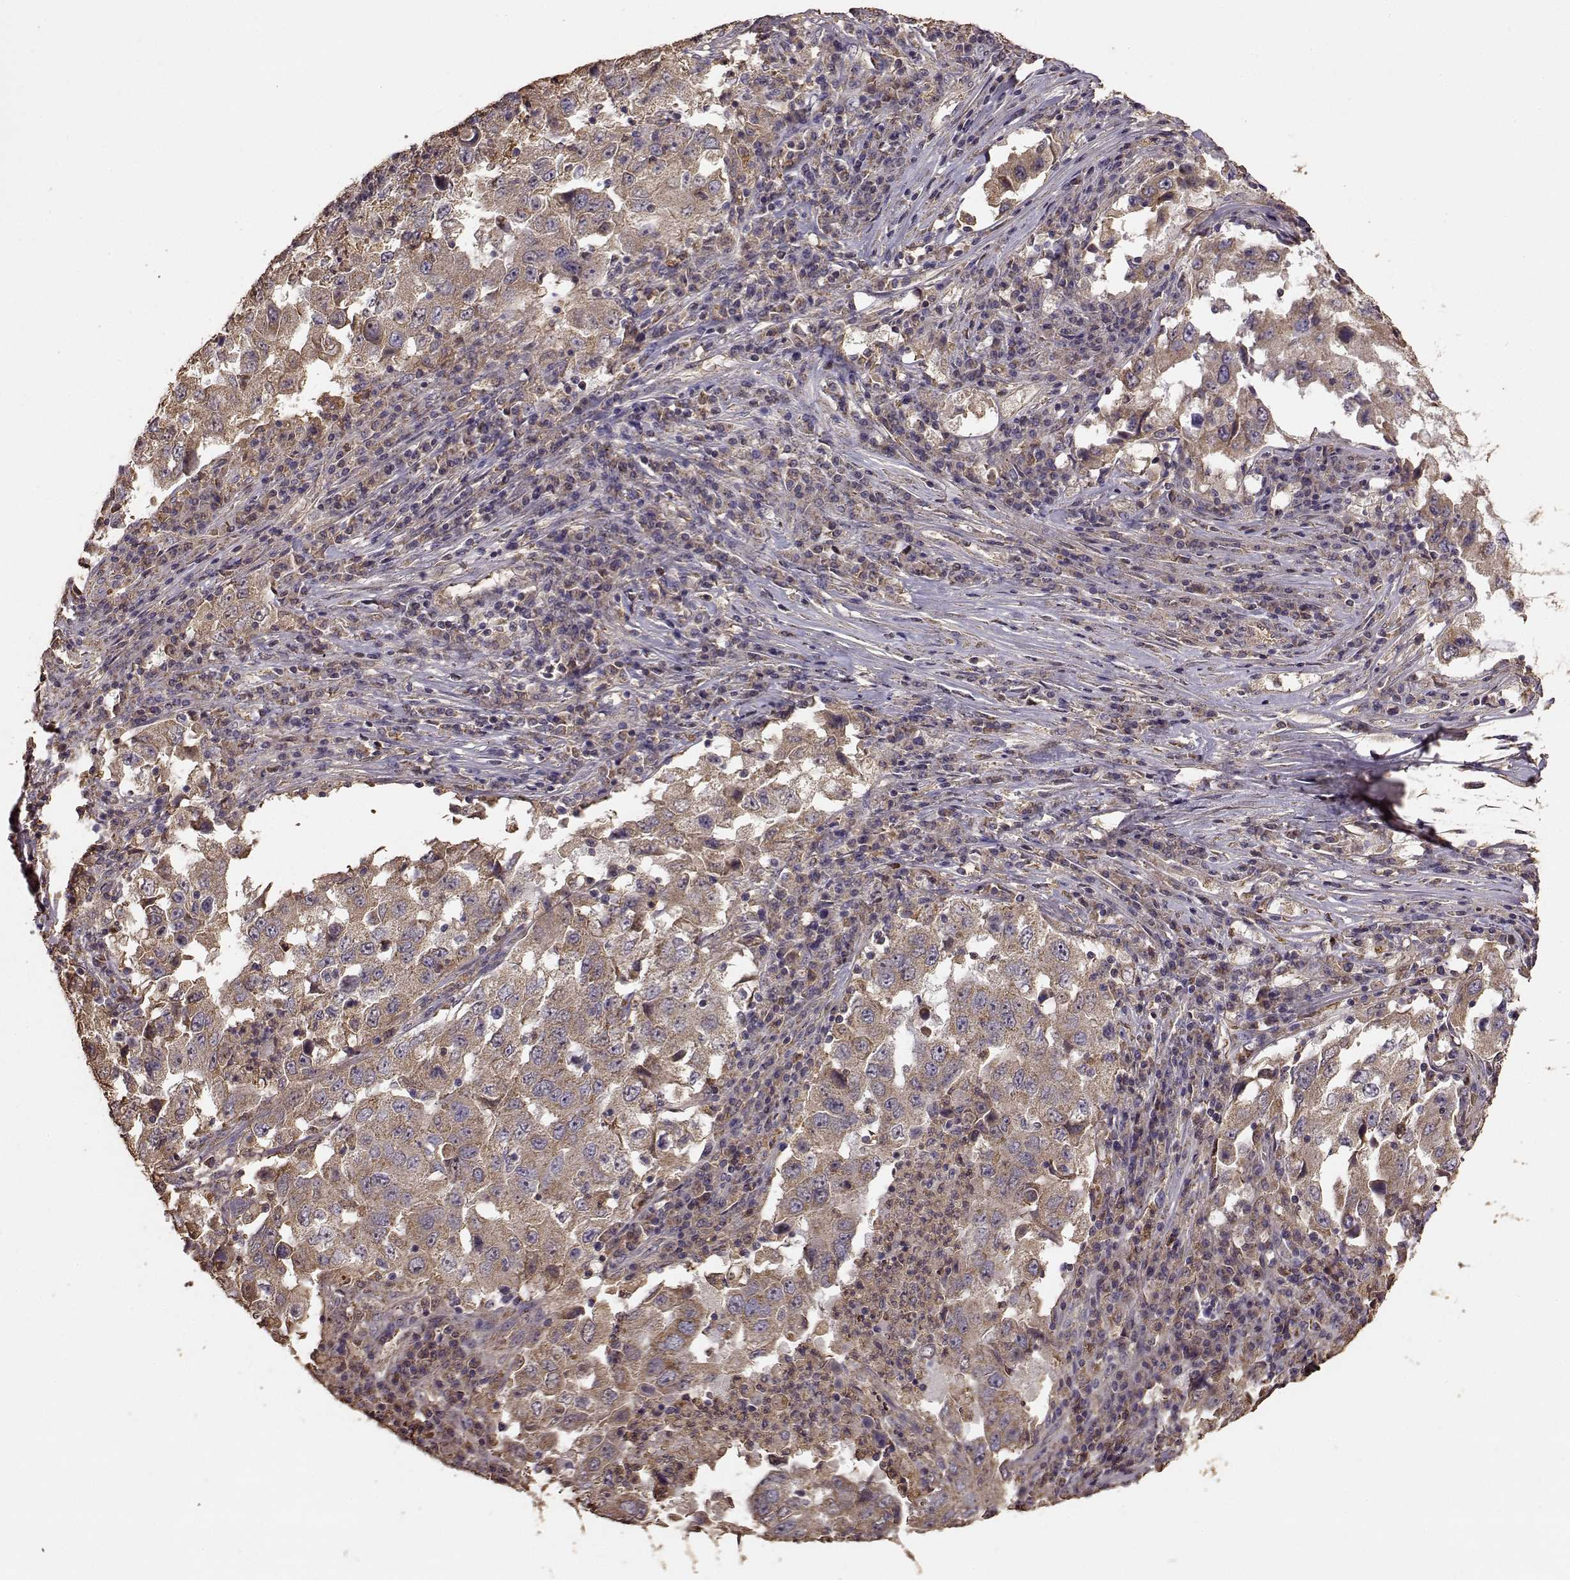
{"staining": {"intensity": "moderate", "quantity": ">75%", "location": "cytoplasmic/membranous"}, "tissue": "lung cancer", "cell_type": "Tumor cells", "image_type": "cancer", "snomed": [{"axis": "morphology", "description": "Adenocarcinoma, NOS"}, {"axis": "topography", "description": "Lung"}], "caption": "Immunohistochemistry image of human lung cancer stained for a protein (brown), which demonstrates medium levels of moderate cytoplasmic/membranous positivity in about >75% of tumor cells.", "gene": "PTGES2", "patient": {"sex": "male", "age": 73}}